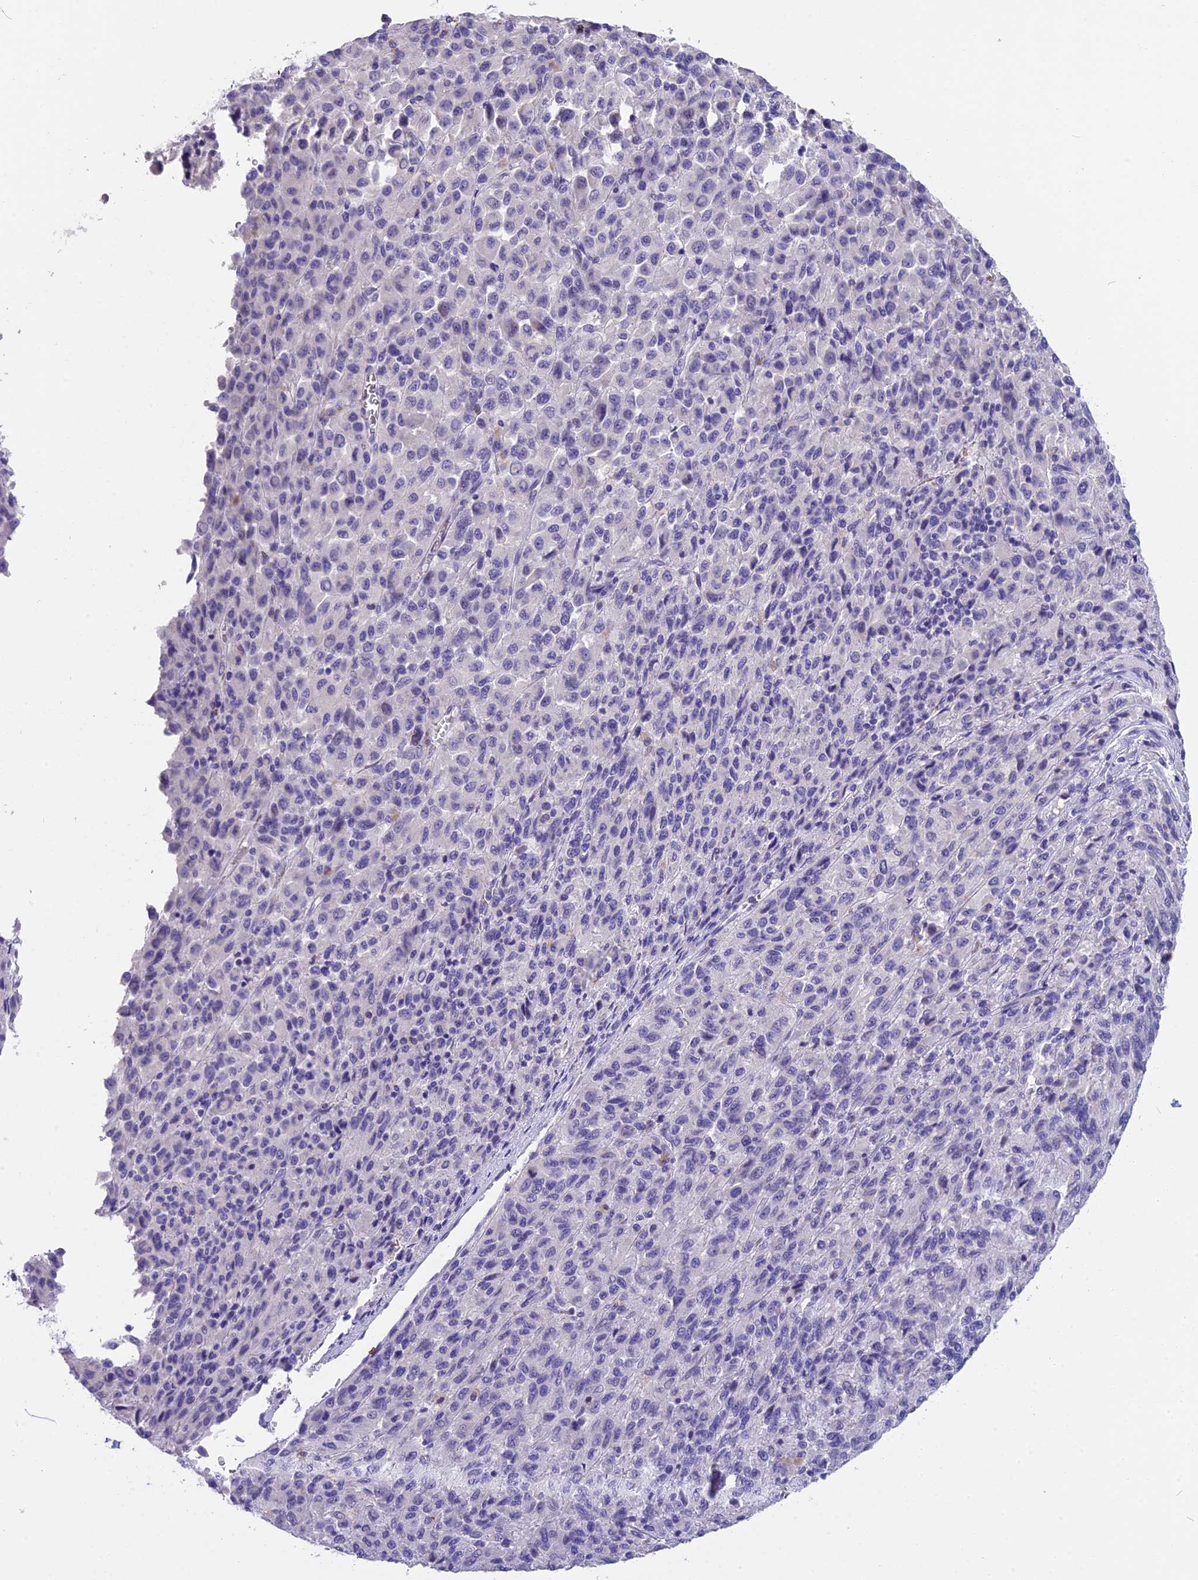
{"staining": {"intensity": "negative", "quantity": "none", "location": "none"}, "tissue": "melanoma", "cell_type": "Tumor cells", "image_type": "cancer", "snomed": [{"axis": "morphology", "description": "Malignant melanoma, Metastatic site"}, {"axis": "topography", "description": "Lung"}], "caption": "A high-resolution micrograph shows immunohistochemistry staining of melanoma, which demonstrates no significant positivity in tumor cells. Nuclei are stained in blue.", "gene": "TNNC2", "patient": {"sex": "male", "age": 64}}